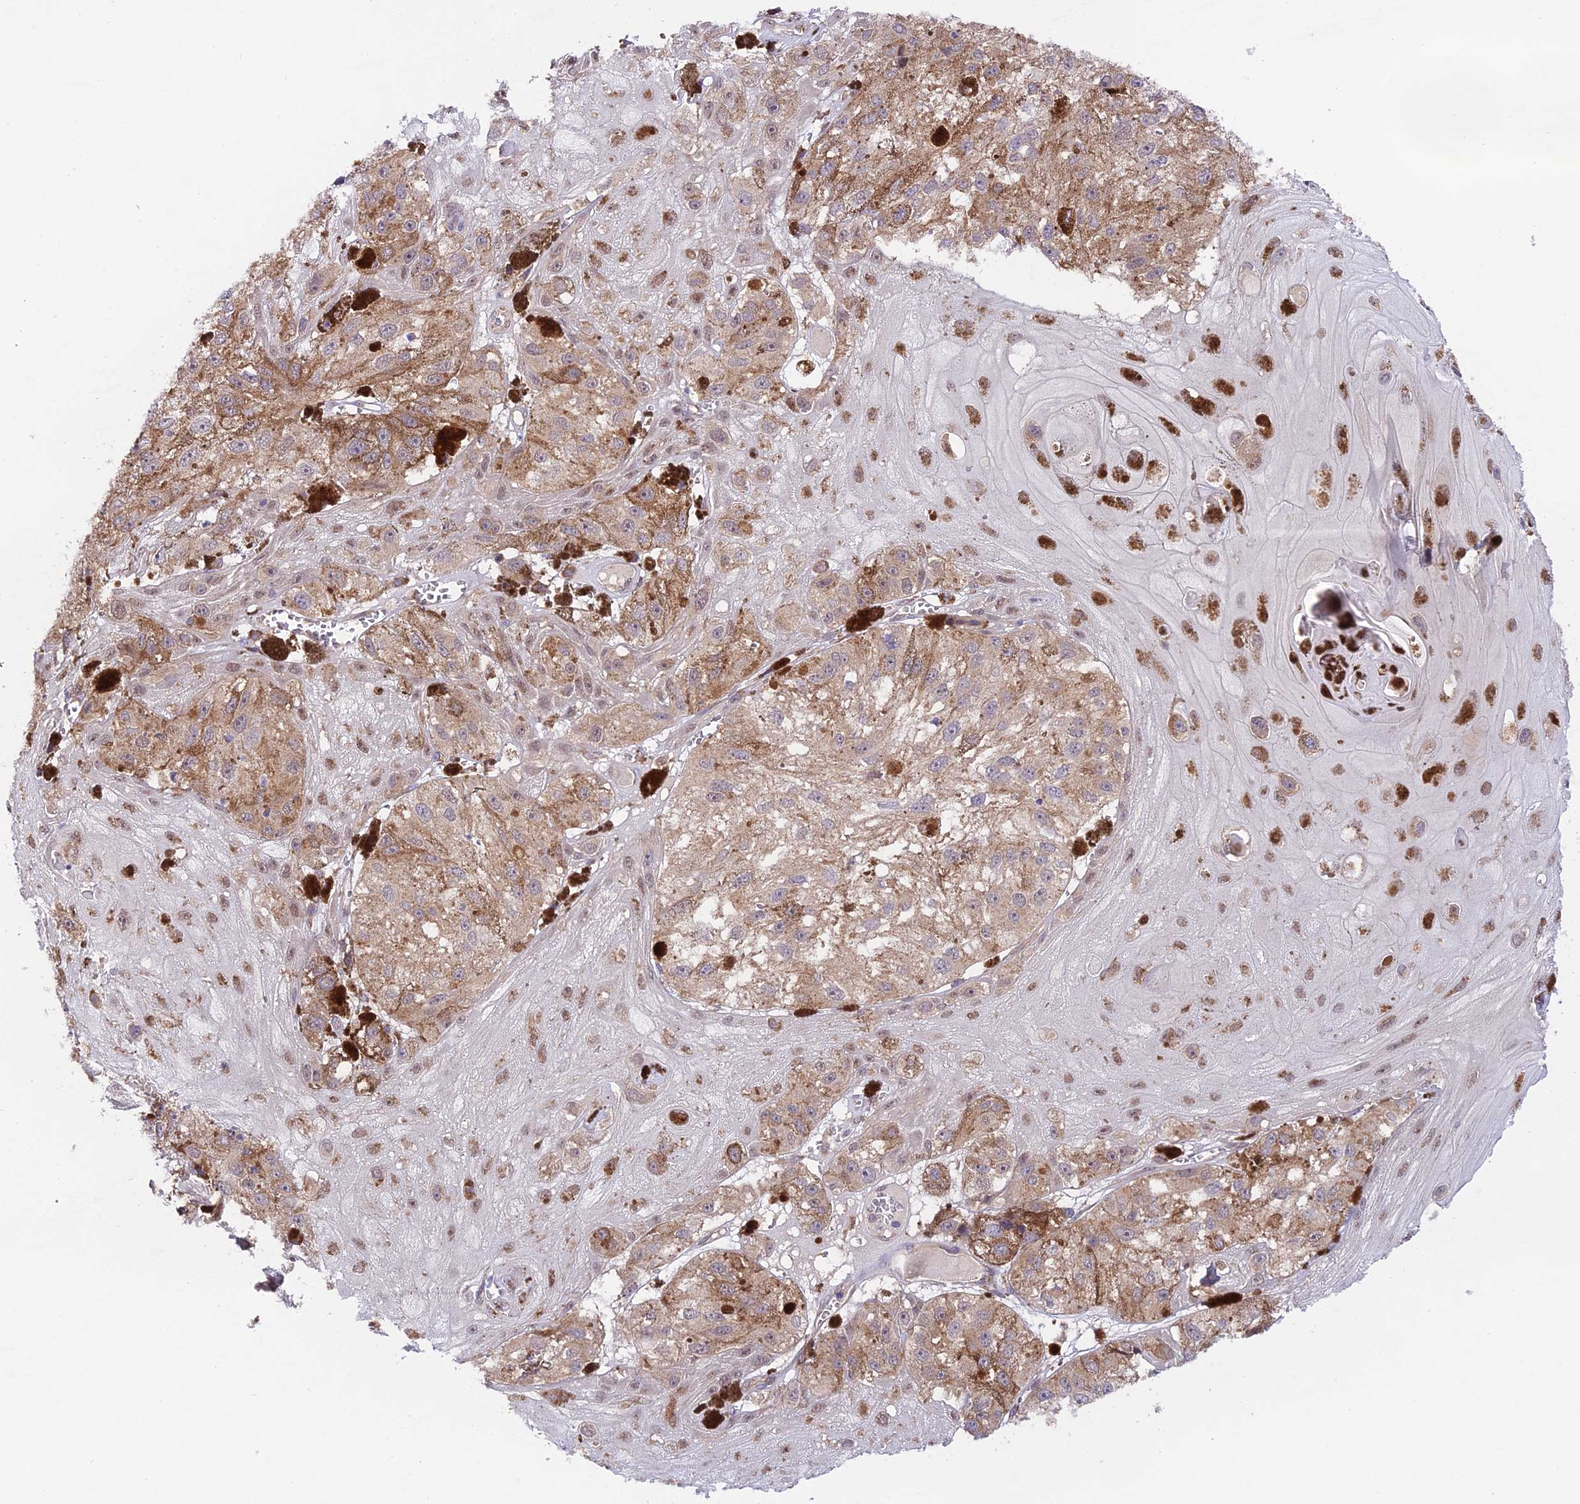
{"staining": {"intensity": "weak", "quantity": ">75%", "location": "cytoplasmic/membranous"}, "tissue": "melanoma", "cell_type": "Tumor cells", "image_type": "cancer", "snomed": [{"axis": "morphology", "description": "Malignant melanoma, NOS"}, {"axis": "topography", "description": "Skin"}], "caption": "Tumor cells demonstrate low levels of weak cytoplasmic/membranous positivity in about >75% of cells in malignant melanoma.", "gene": "TRIM40", "patient": {"sex": "male", "age": 88}}